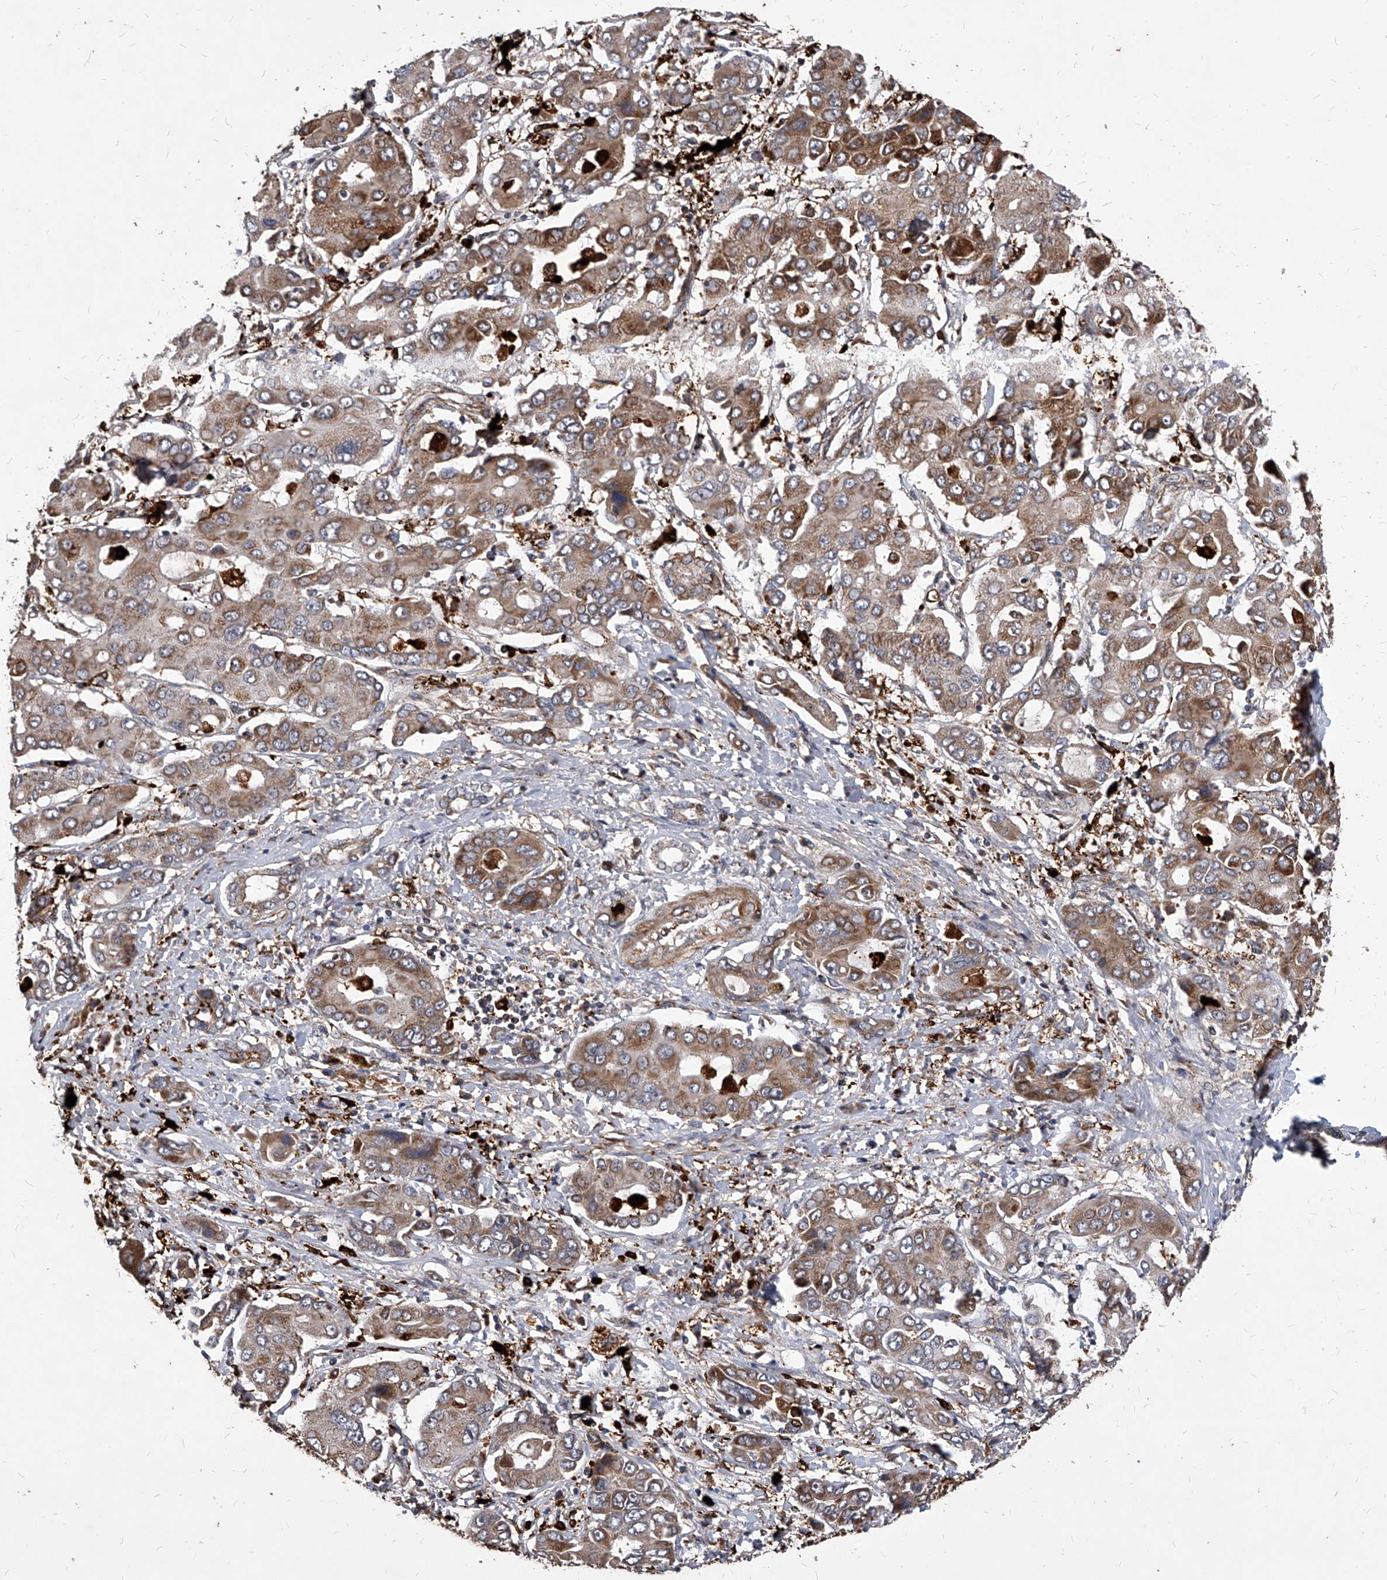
{"staining": {"intensity": "moderate", "quantity": ">75%", "location": "cytoplasmic/membranous"}, "tissue": "liver cancer", "cell_type": "Tumor cells", "image_type": "cancer", "snomed": [{"axis": "morphology", "description": "Cholangiocarcinoma"}, {"axis": "topography", "description": "Liver"}], "caption": "IHC of human liver cholangiocarcinoma displays medium levels of moderate cytoplasmic/membranous staining in approximately >75% of tumor cells. Nuclei are stained in blue.", "gene": "SOBP", "patient": {"sex": "male", "age": 67}}